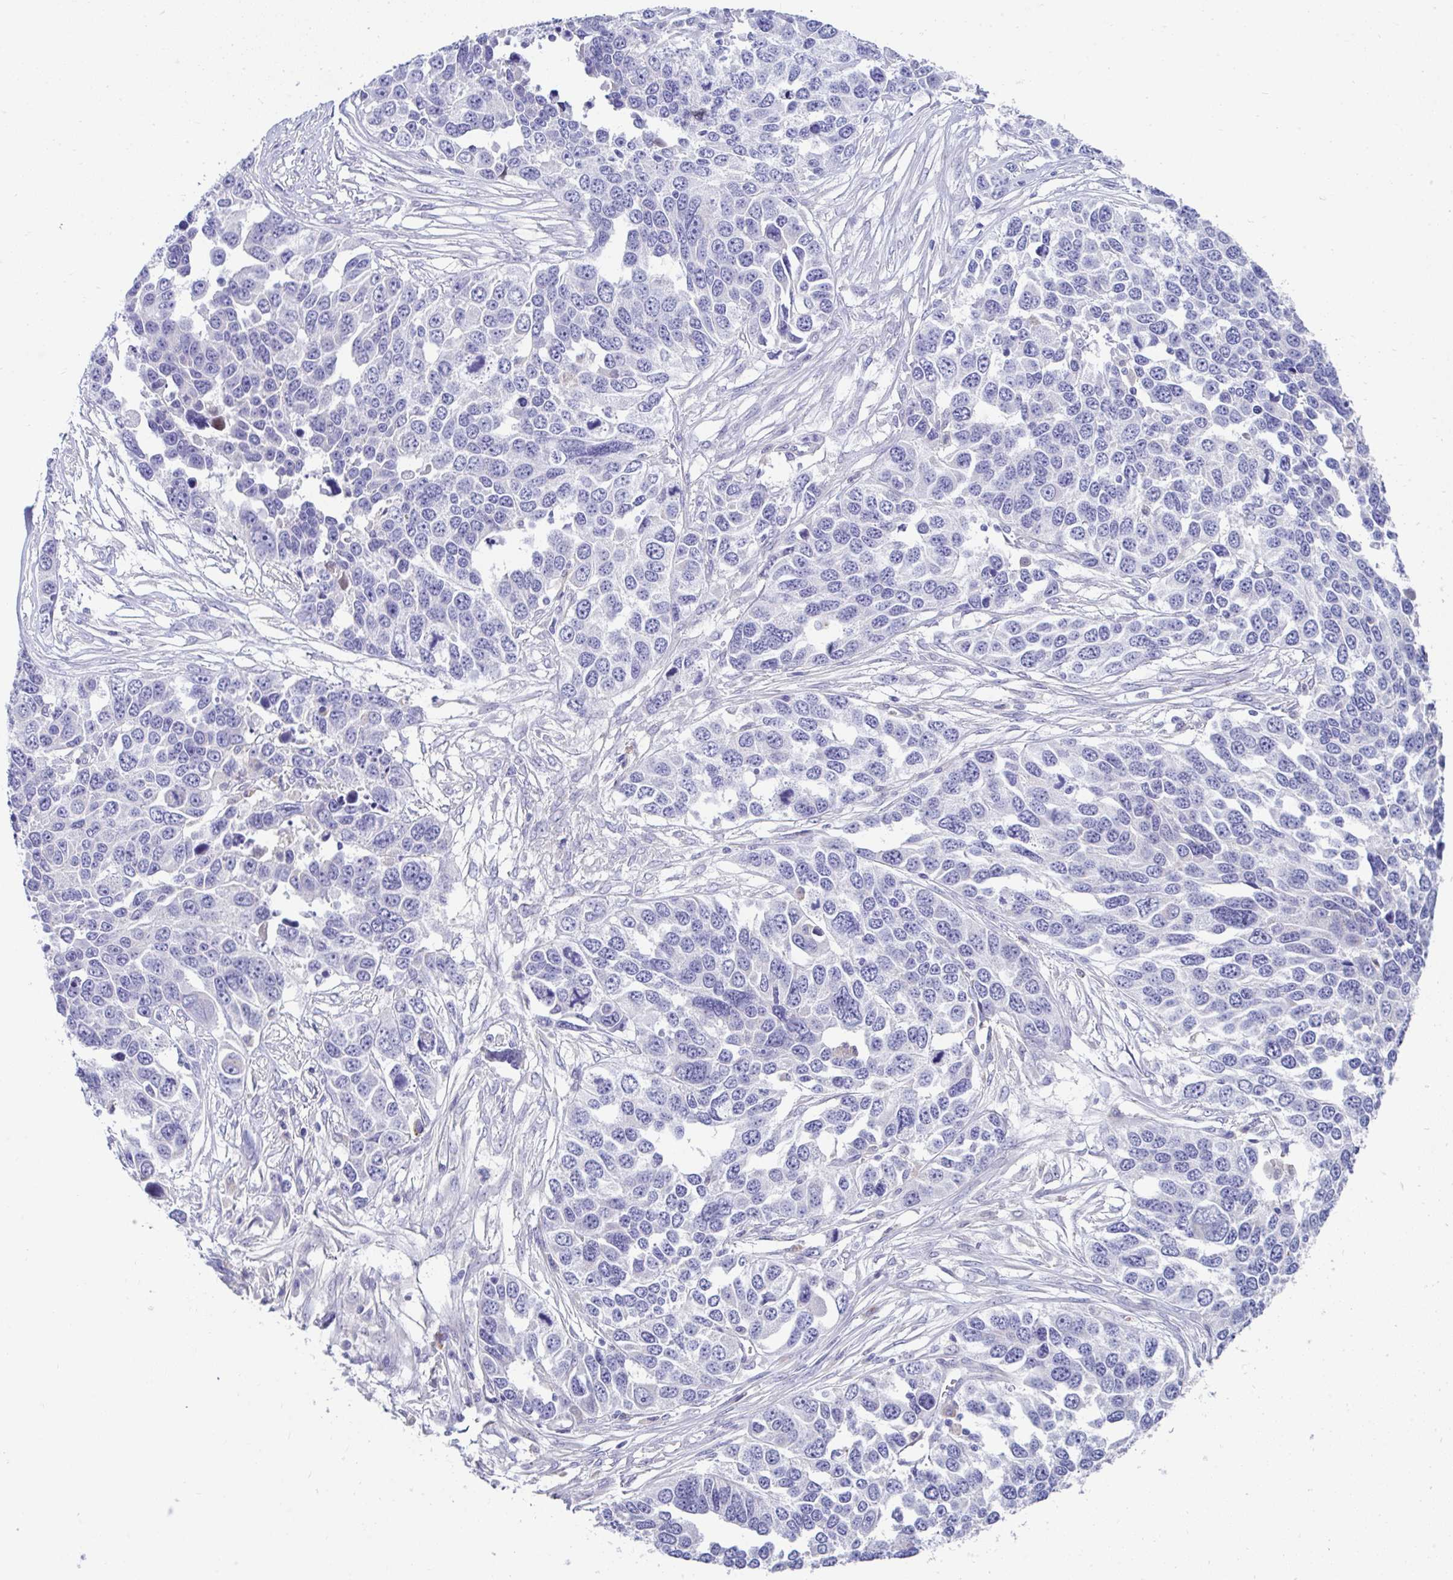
{"staining": {"intensity": "negative", "quantity": "none", "location": "none"}, "tissue": "ovarian cancer", "cell_type": "Tumor cells", "image_type": "cancer", "snomed": [{"axis": "morphology", "description": "Cystadenocarcinoma, serous, NOS"}, {"axis": "topography", "description": "Ovary"}], "caption": "High magnification brightfield microscopy of ovarian serous cystadenocarcinoma stained with DAB (3,3'-diaminobenzidine) (brown) and counterstained with hematoxylin (blue): tumor cells show no significant staining.", "gene": "ZNF33A", "patient": {"sex": "female", "age": 76}}